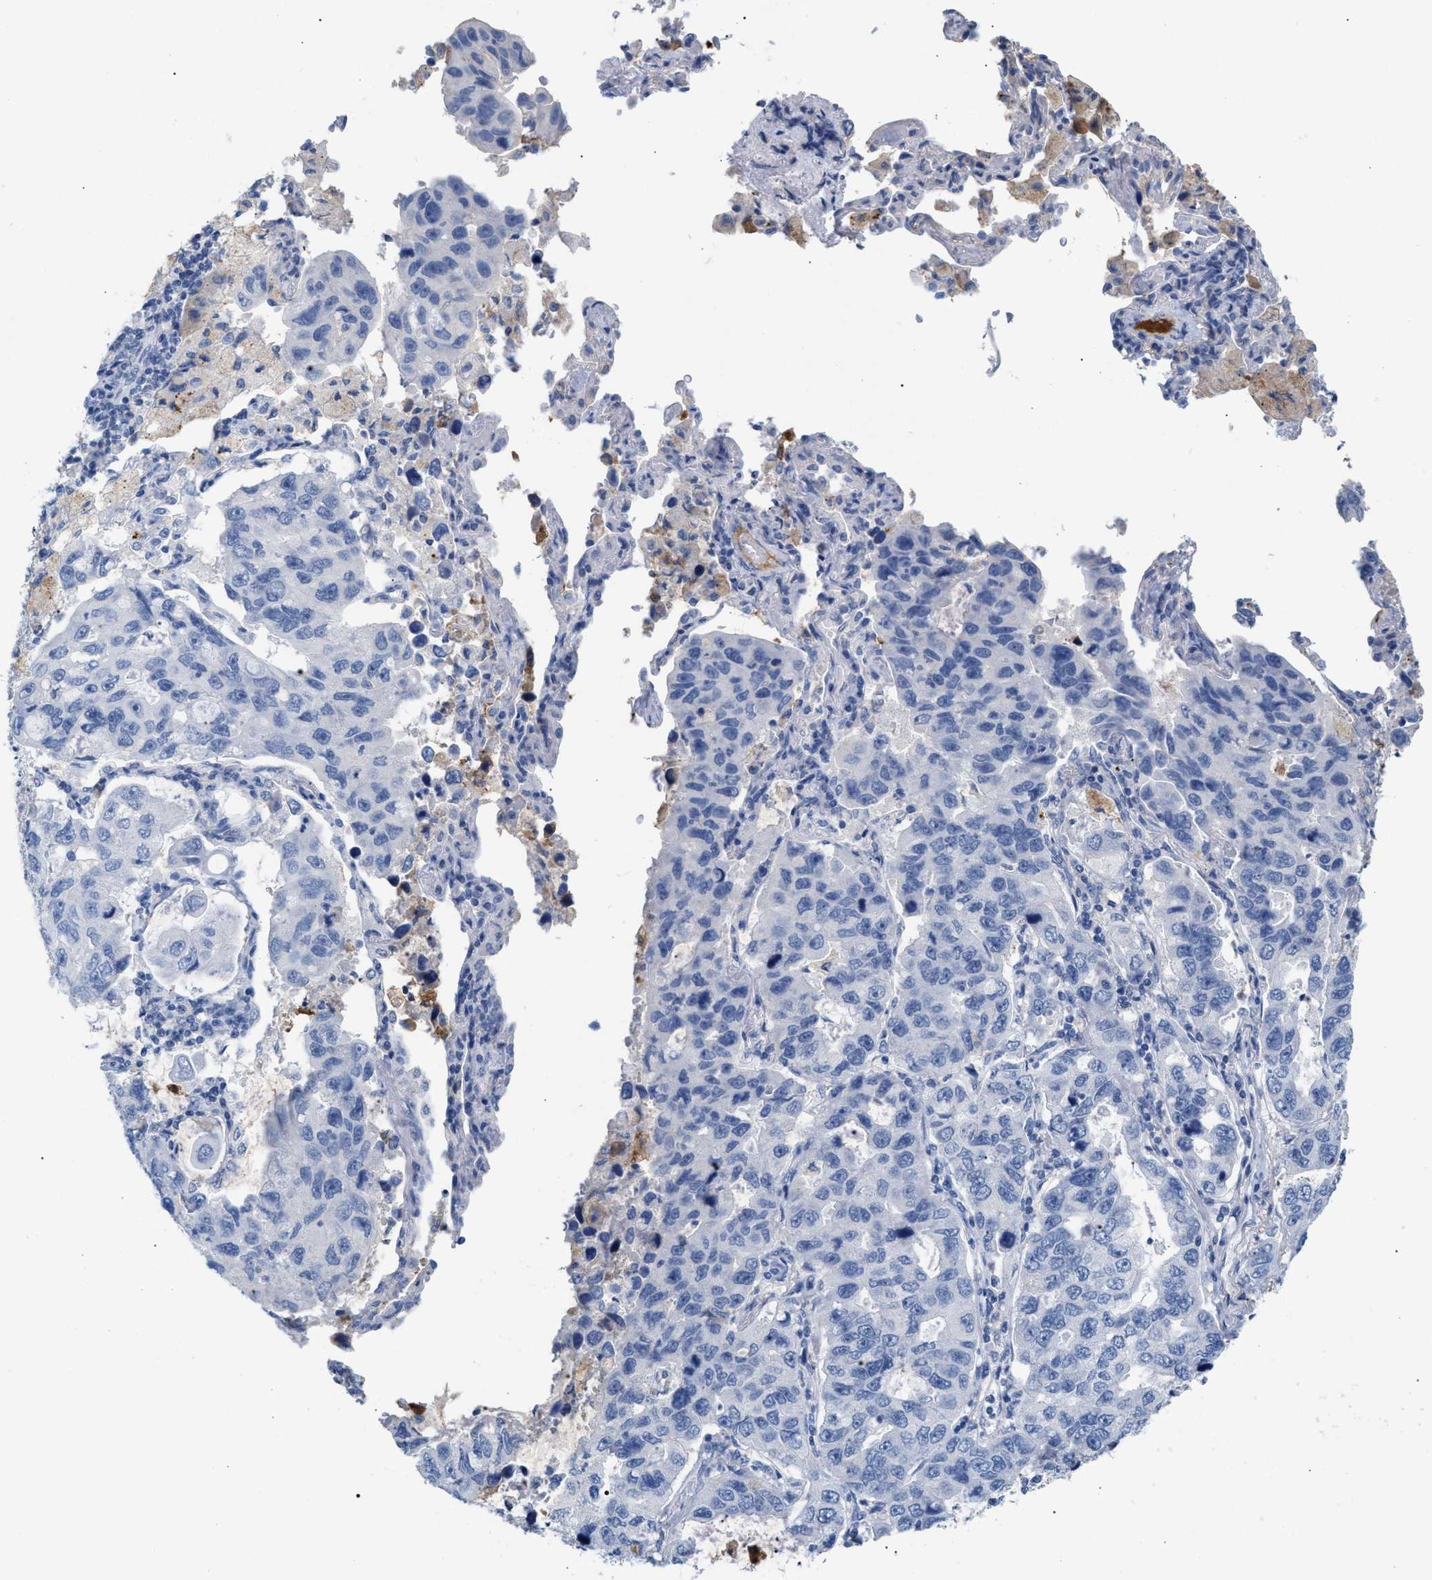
{"staining": {"intensity": "negative", "quantity": "none", "location": "none"}, "tissue": "lung cancer", "cell_type": "Tumor cells", "image_type": "cancer", "snomed": [{"axis": "morphology", "description": "Adenocarcinoma, NOS"}, {"axis": "topography", "description": "Lung"}], "caption": "Human lung adenocarcinoma stained for a protein using immunohistochemistry (IHC) reveals no staining in tumor cells.", "gene": "APOH", "patient": {"sex": "male", "age": 64}}